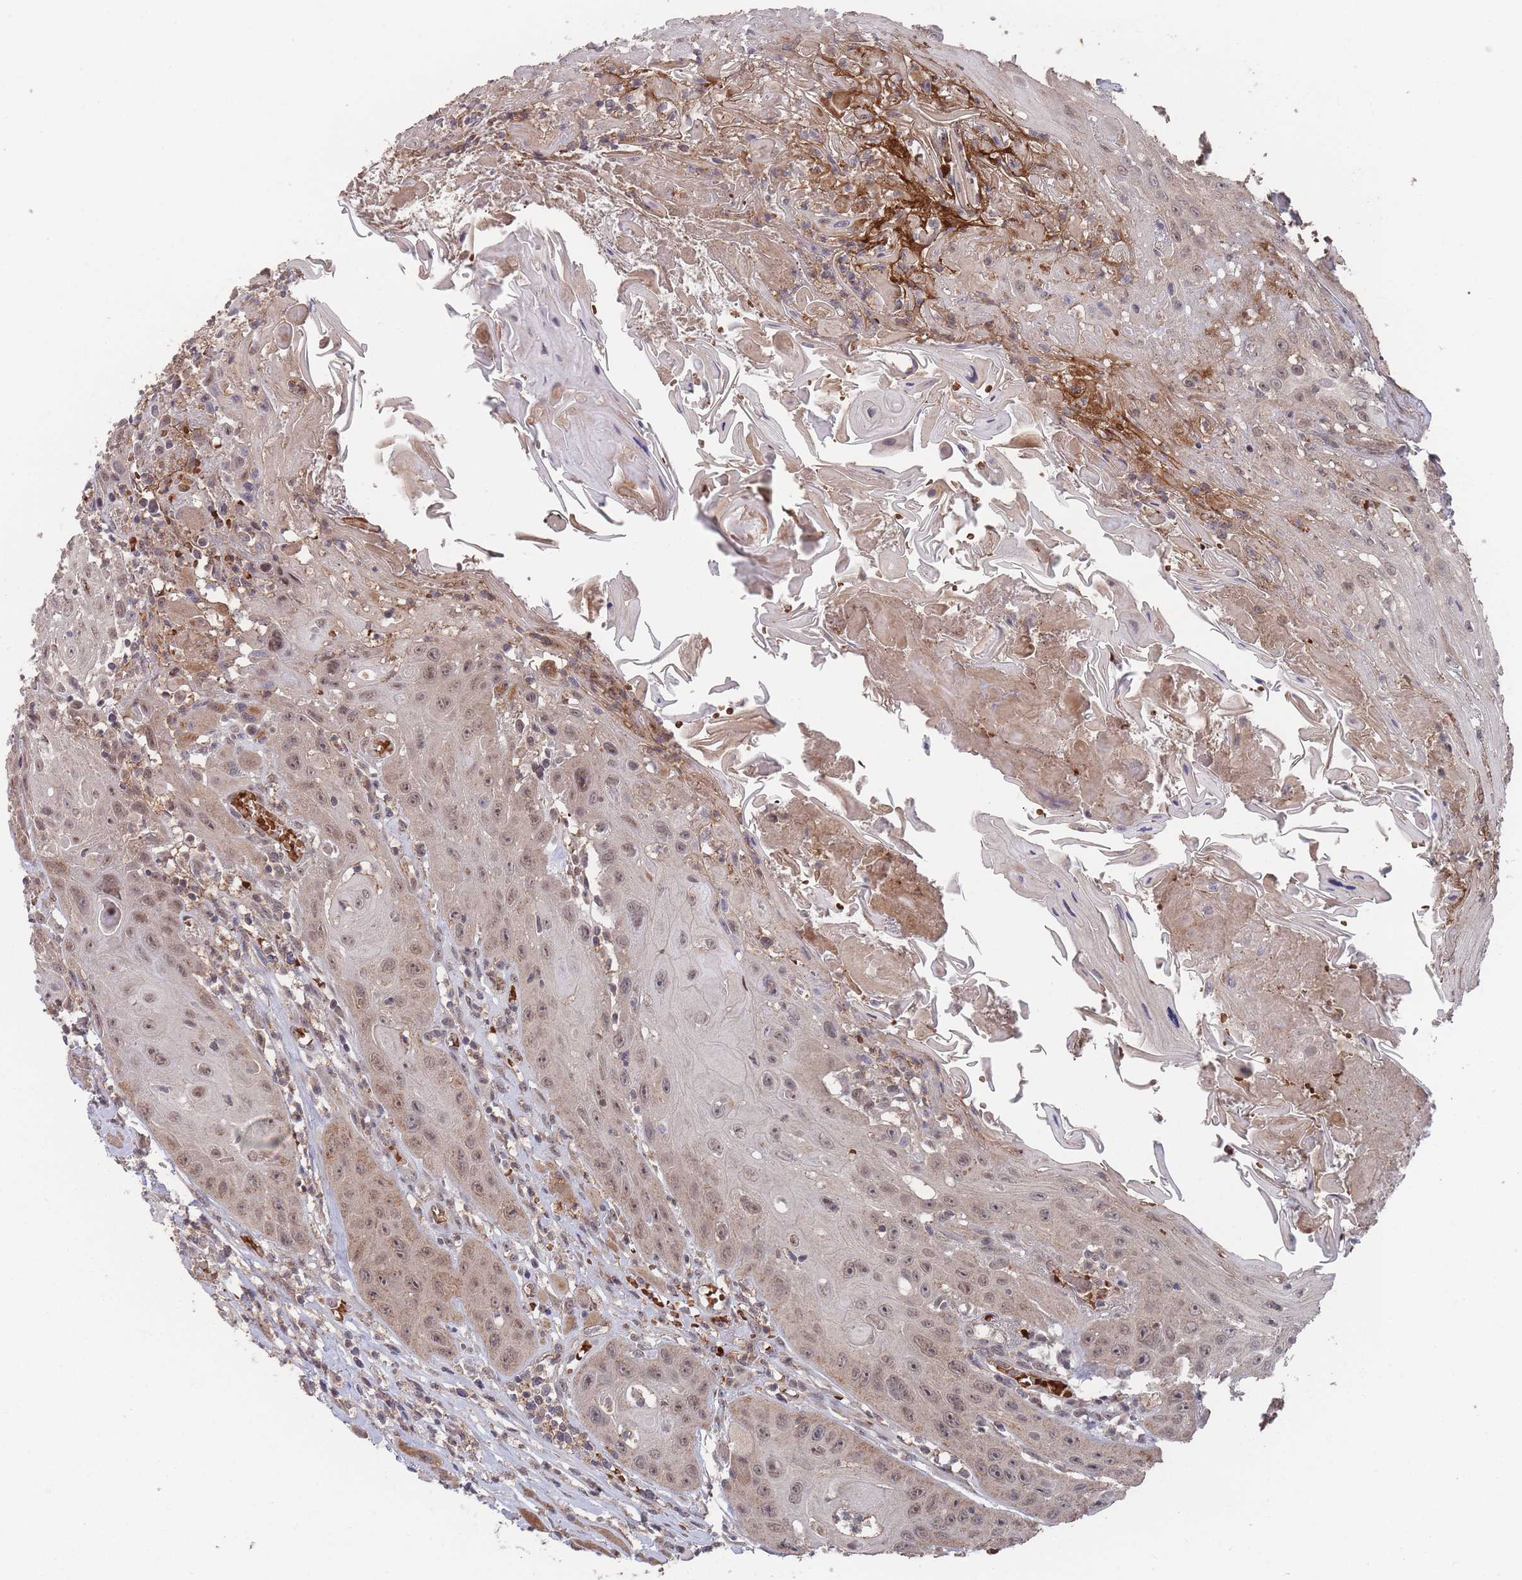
{"staining": {"intensity": "weak", "quantity": ">75%", "location": "nuclear"}, "tissue": "head and neck cancer", "cell_type": "Tumor cells", "image_type": "cancer", "snomed": [{"axis": "morphology", "description": "Squamous cell carcinoma, NOS"}, {"axis": "topography", "description": "Head-Neck"}], "caption": "About >75% of tumor cells in head and neck squamous cell carcinoma show weak nuclear protein expression as visualized by brown immunohistochemical staining.", "gene": "SF3B1", "patient": {"sex": "female", "age": 59}}